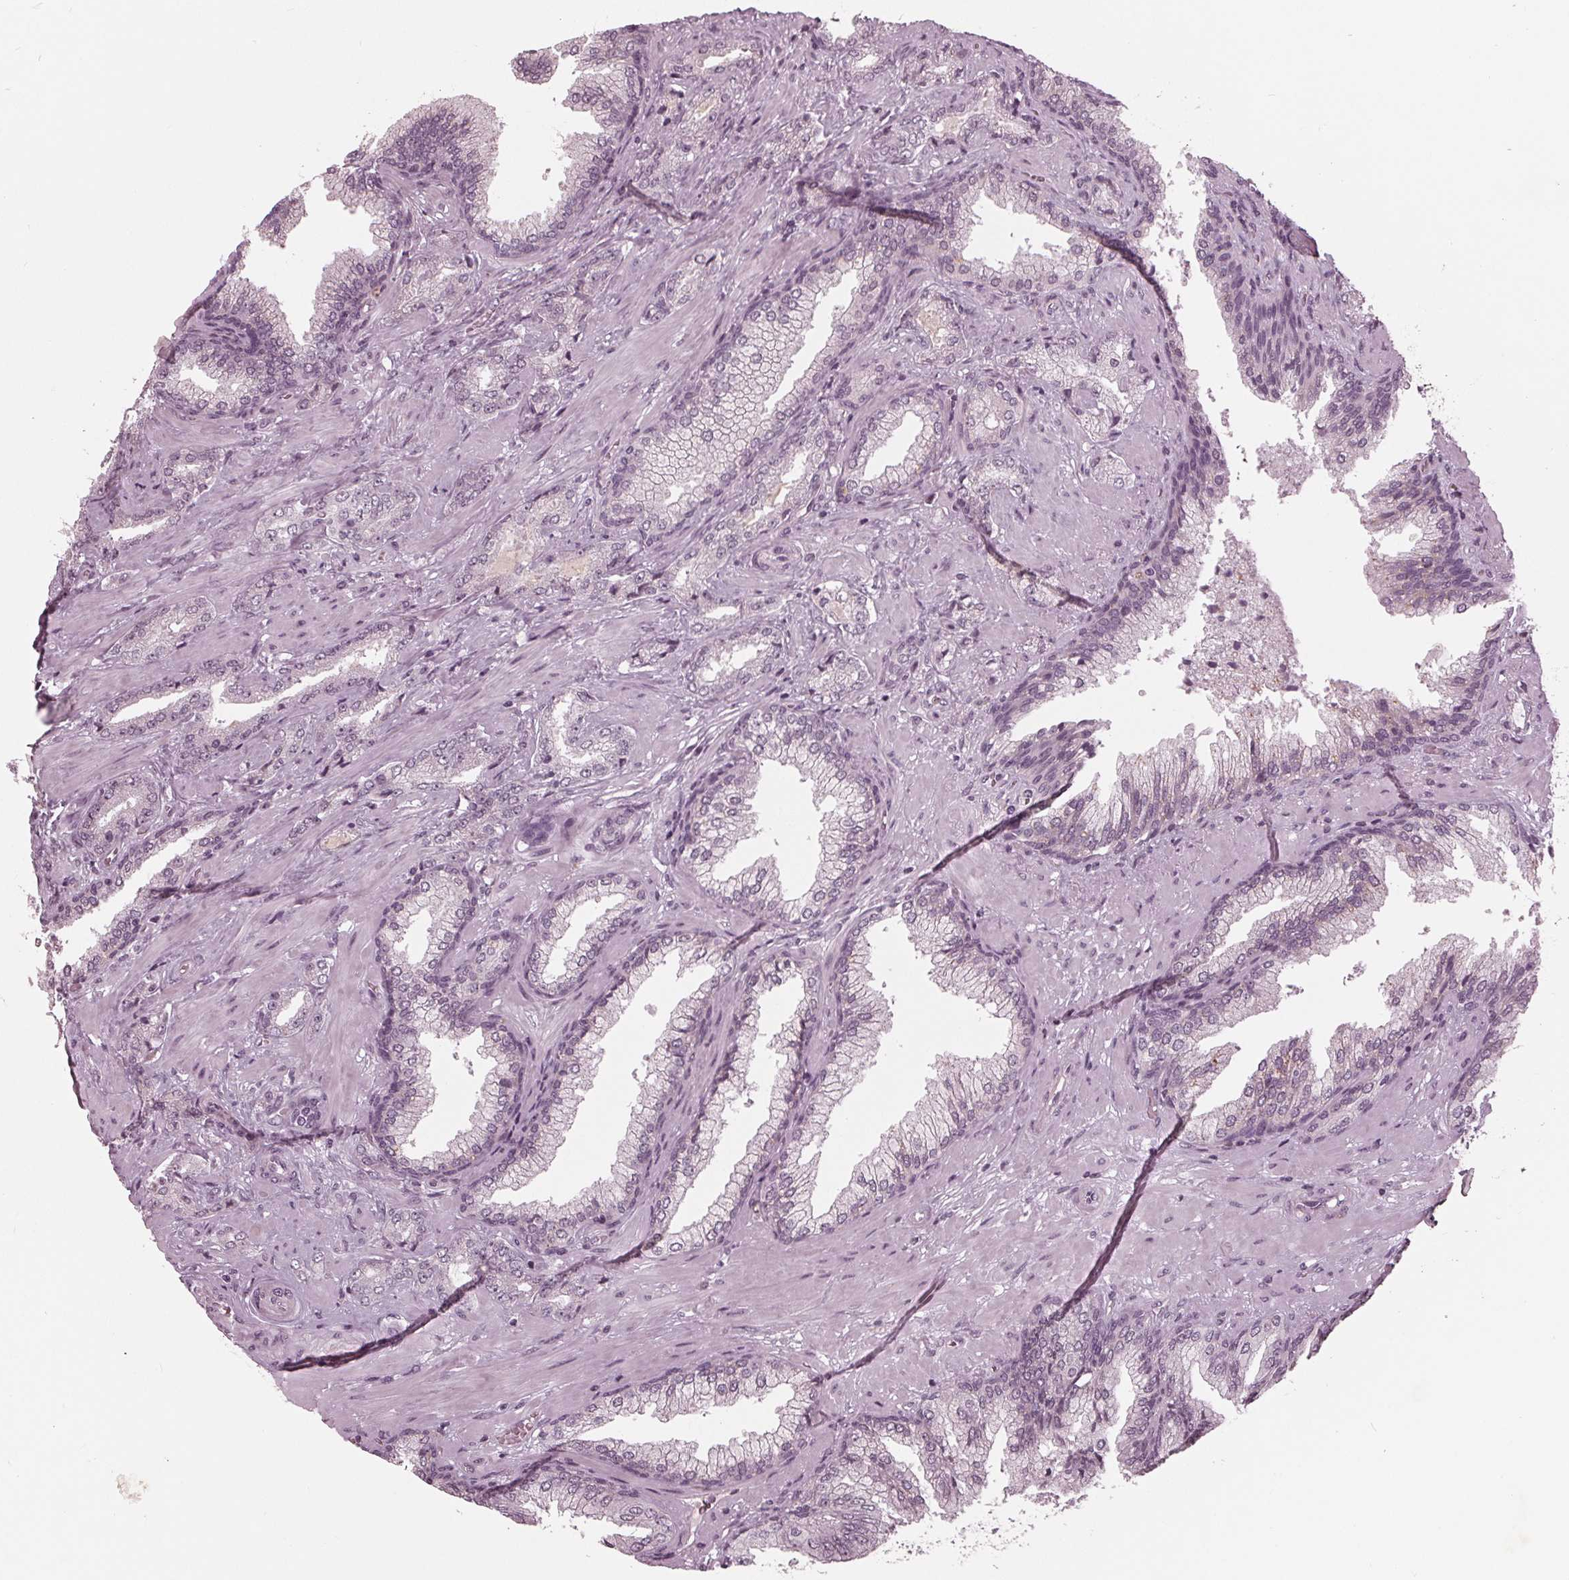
{"staining": {"intensity": "negative", "quantity": "none", "location": "none"}, "tissue": "prostate cancer", "cell_type": "Tumor cells", "image_type": "cancer", "snomed": [{"axis": "morphology", "description": "Adenocarcinoma, Low grade"}, {"axis": "topography", "description": "Prostate"}], "caption": "The immunohistochemistry (IHC) histopathology image has no significant positivity in tumor cells of prostate cancer (adenocarcinoma (low-grade)) tissue.", "gene": "ADPRHL1", "patient": {"sex": "male", "age": 61}}